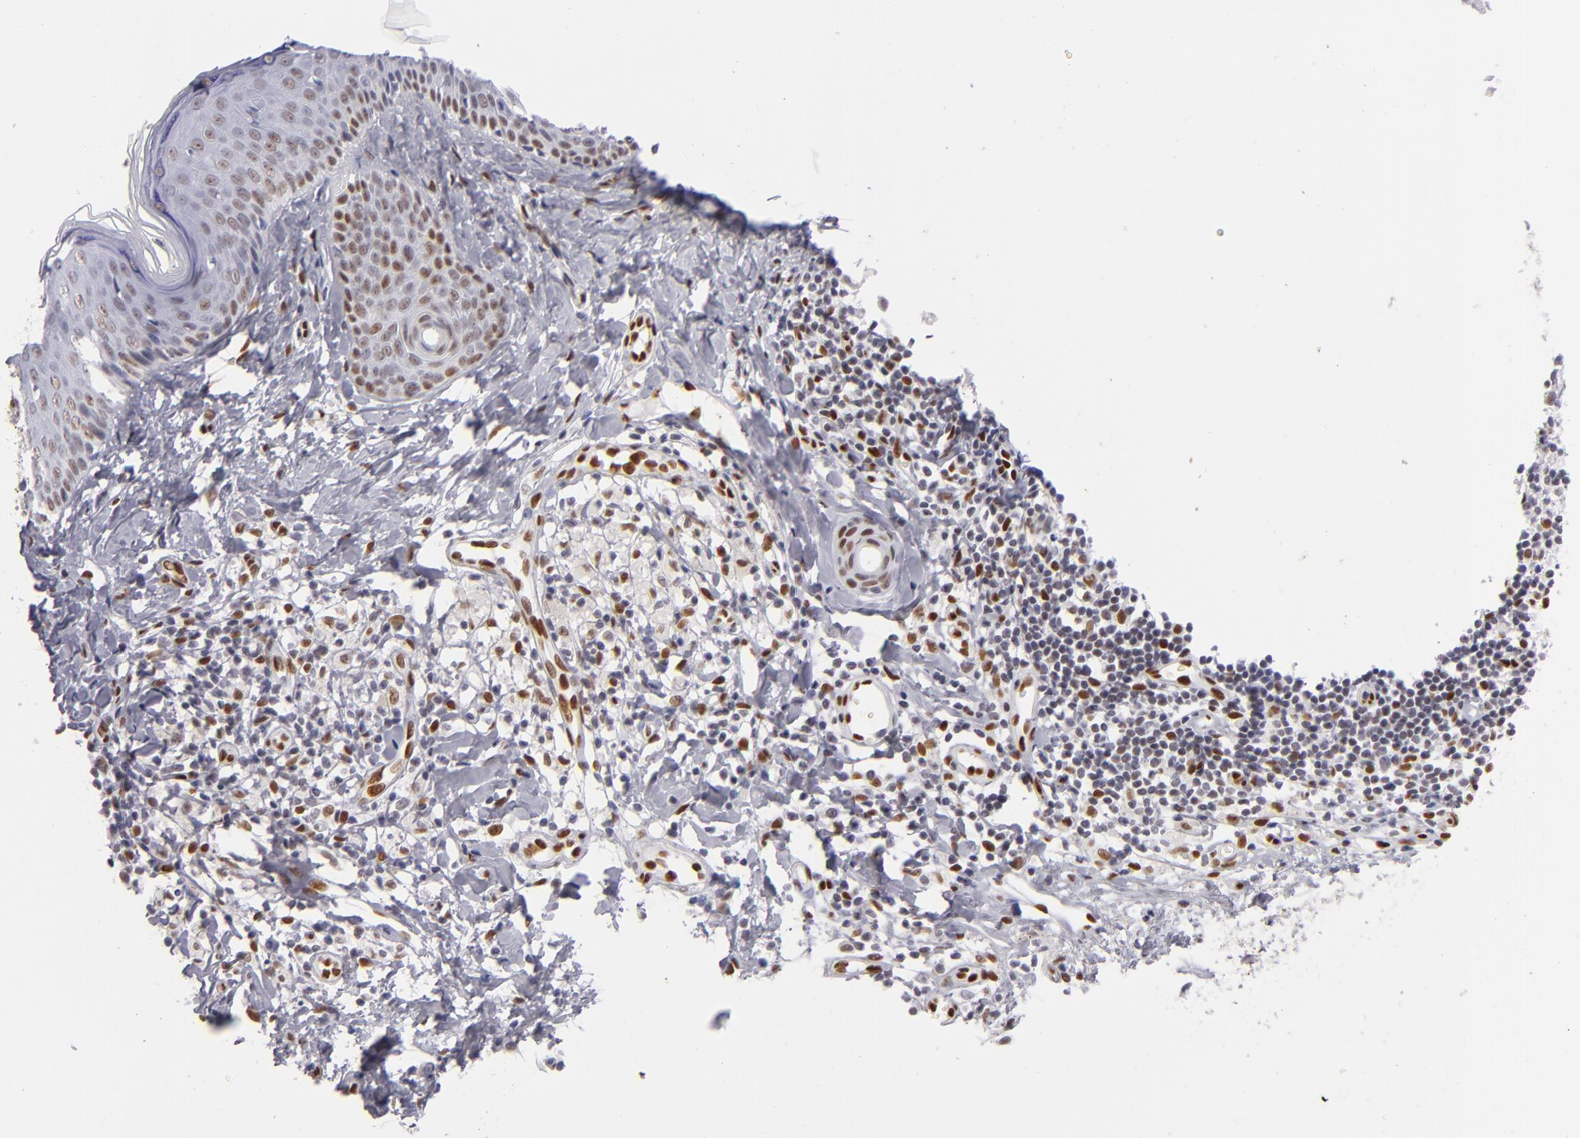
{"staining": {"intensity": "moderate", "quantity": "25%-75%", "location": "nuclear"}, "tissue": "melanoma", "cell_type": "Tumor cells", "image_type": "cancer", "snomed": [{"axis": "morphology", "description": "Malignant melanoma, NOS"}, {"axis": "topography", "description": "Skin"}], "caption": "Immunohistochemistry micrograph of neoplastic tissue: human malignant melanoma stained using IHC demonstrates medium levels of moderate protein expression localized specifically in the nuclear of tumor cells, appearing as a nuclear brown color.", "gene": "TOP3A", "patient": {"sex": "male", "age": 23}}